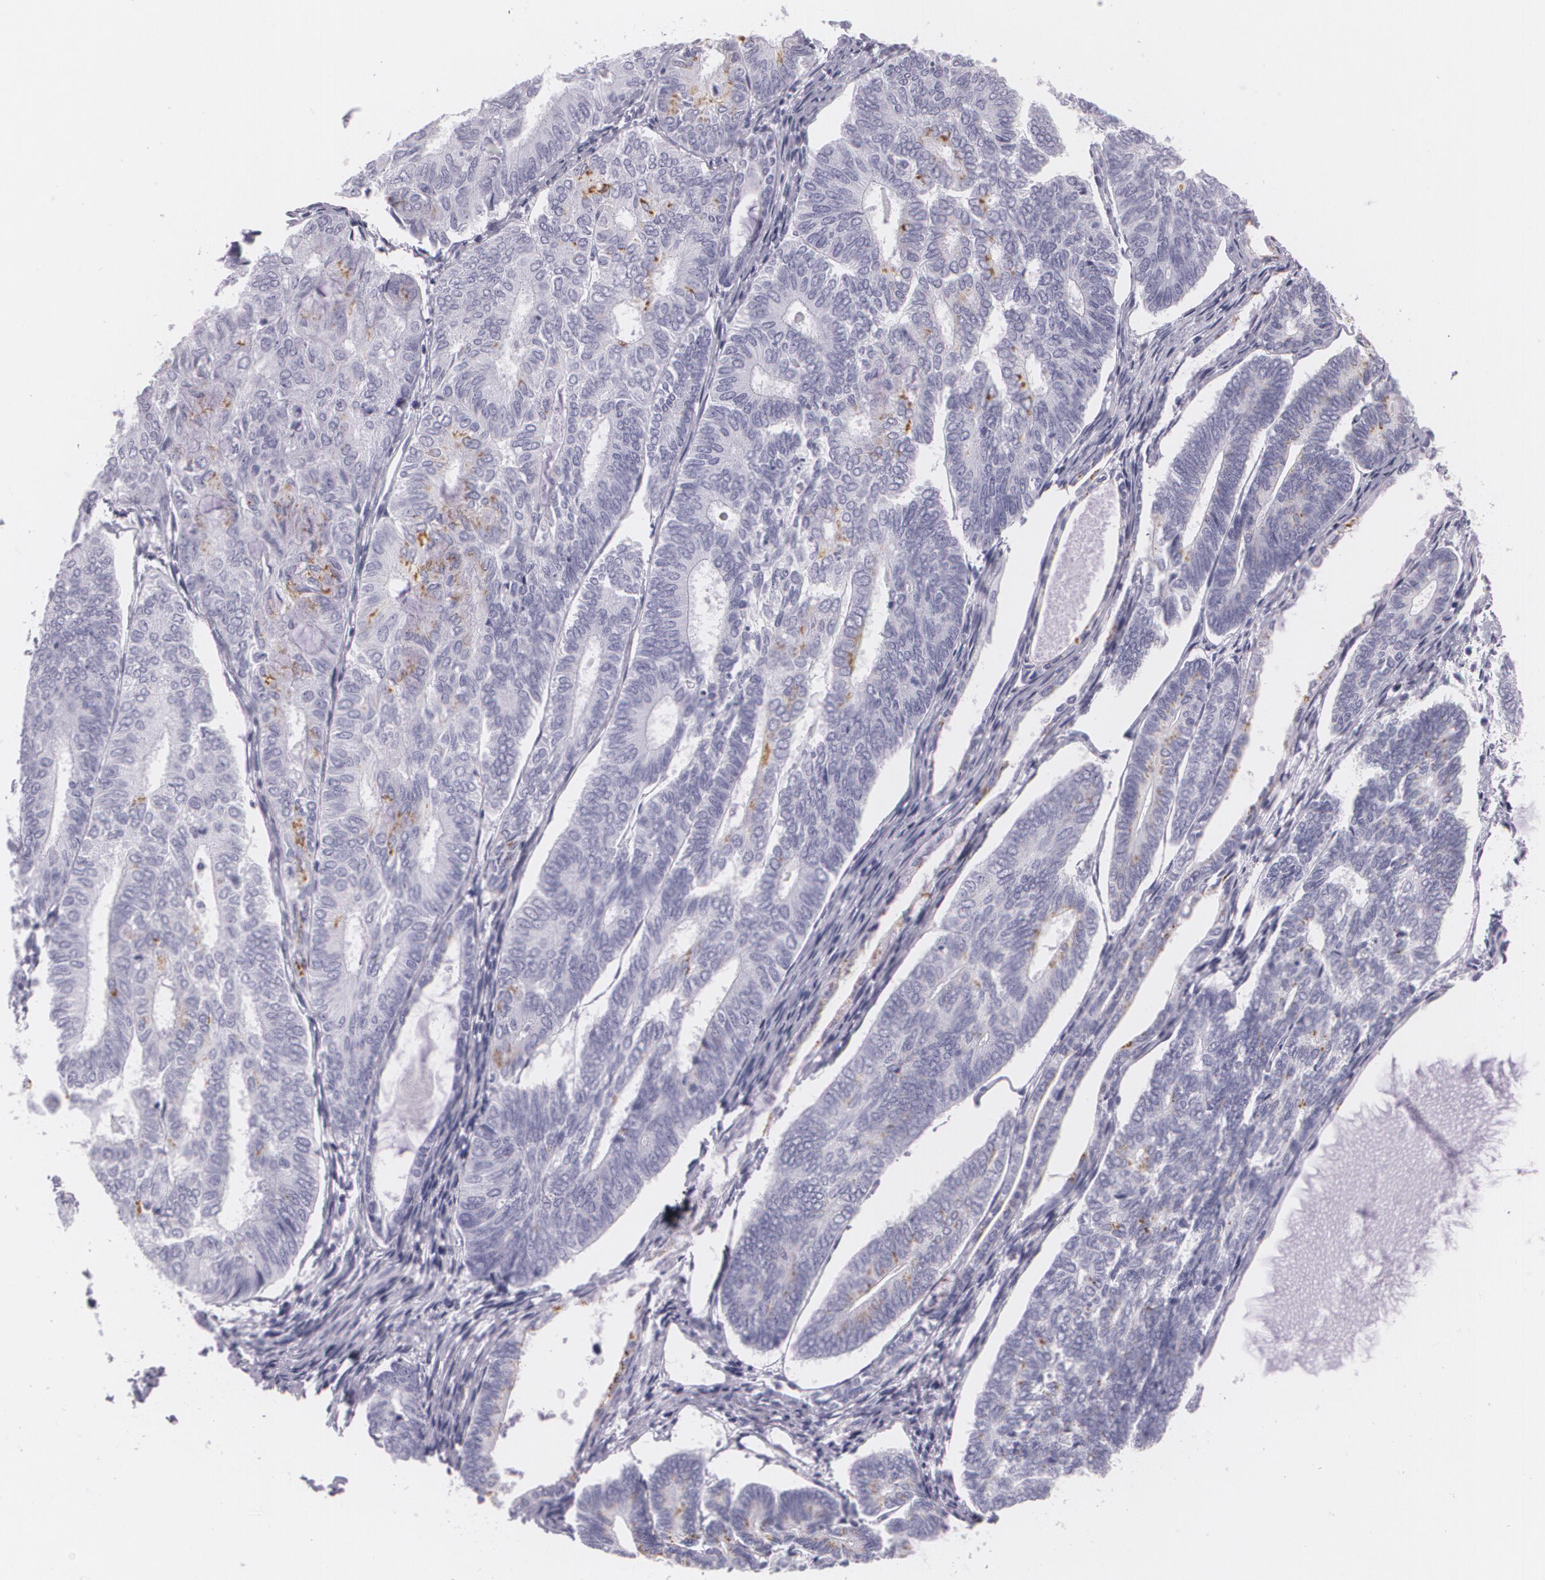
{"staining": {"intensity": "negative", "quantity": "none", "location": "none"}, "tissue": "endometrial cancer", "cell_type": "Tumor cells", "image_type": "cancer", "snomed": [{"axis": "morphology", "description": "Adenocarcinoma, NOS"}, {"axis": "topography", "description": "Endometrium"}], "caption": "A micrograph of endometrial adenocarcinoma stained for a protein demonstrates no brown staining in tumor cells.", "gene": "DLG4", "patient": {"sex": "female", "age": 59}}